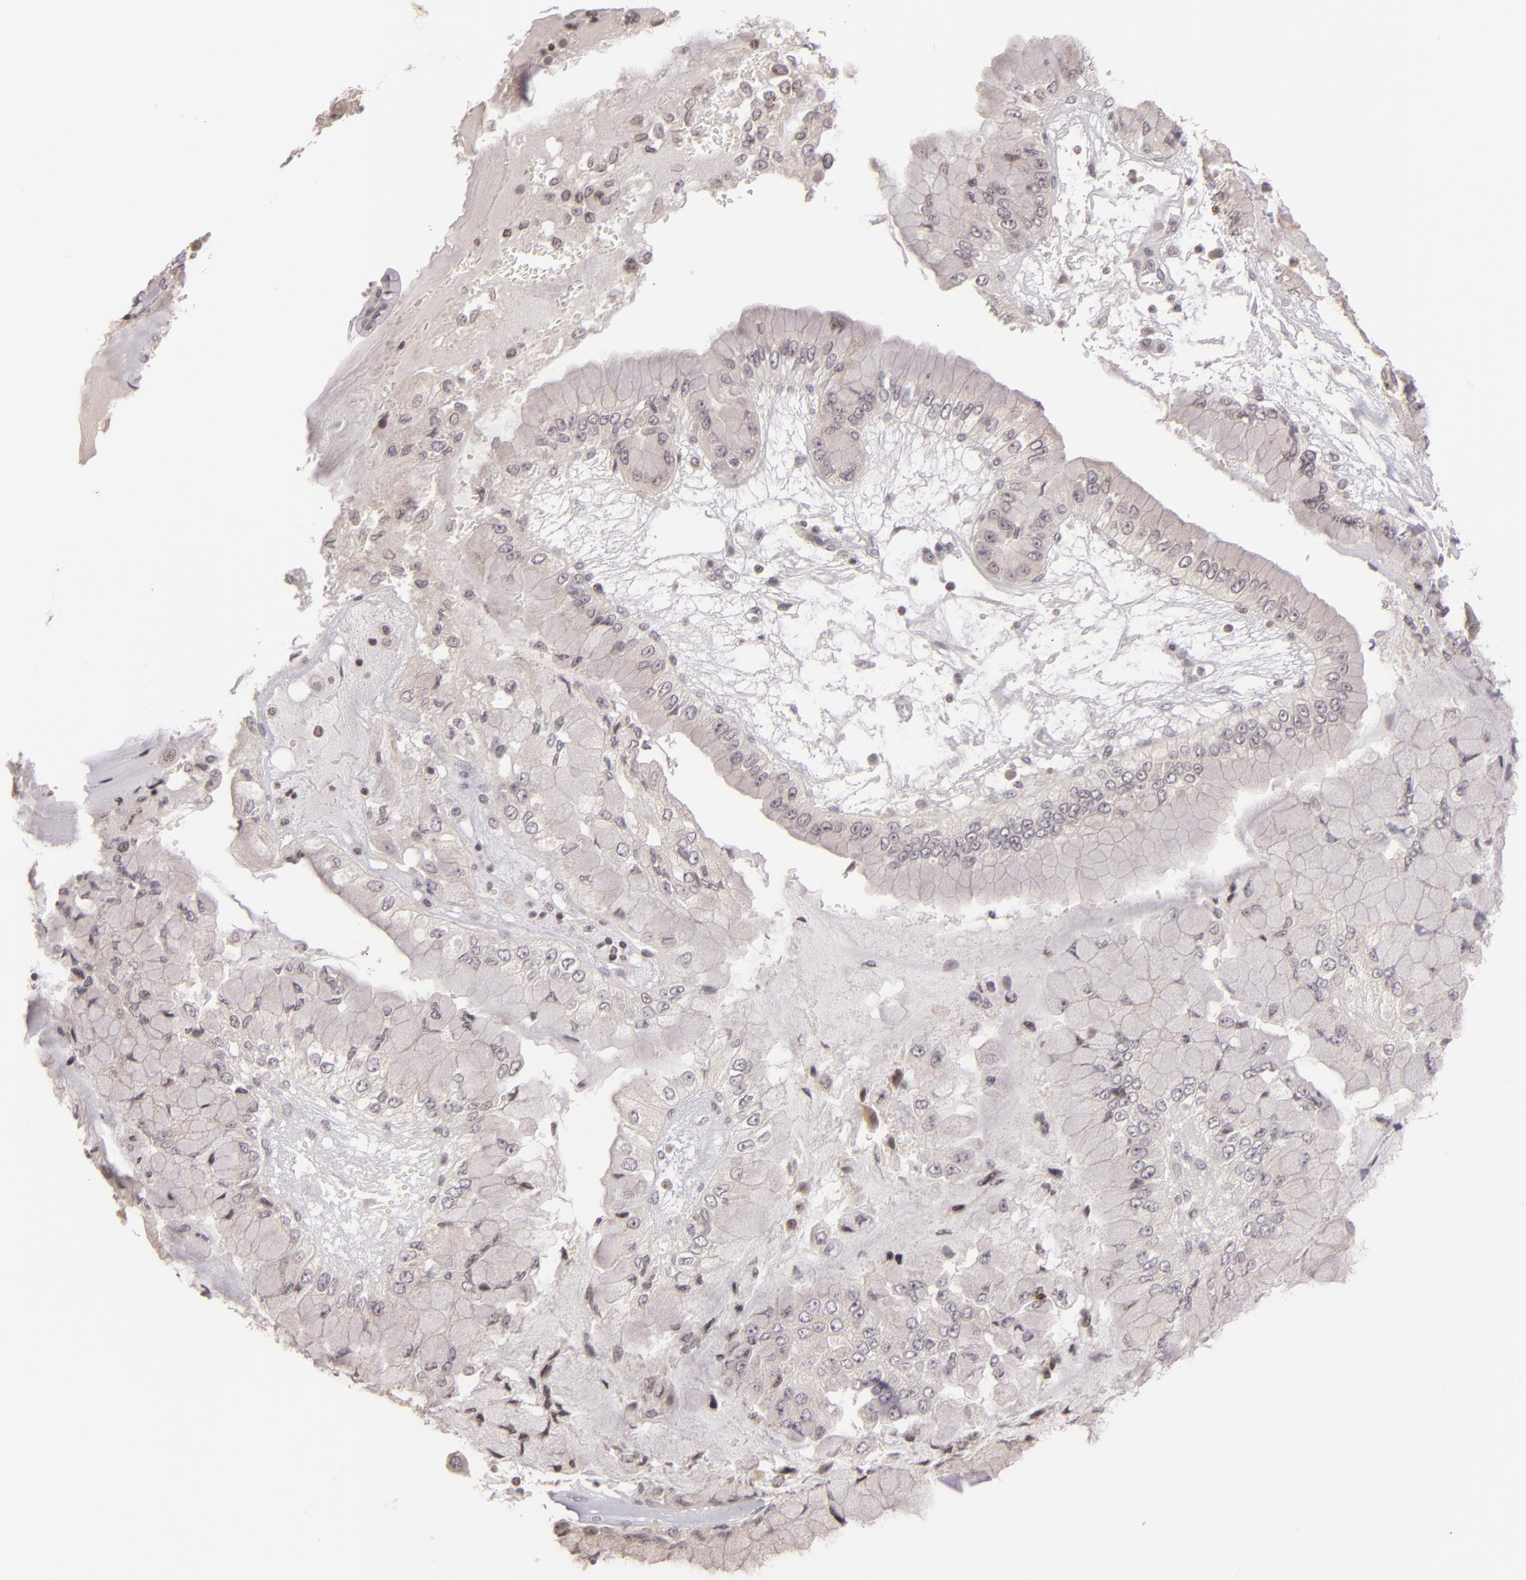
{"staining": {"intensity": "negative", "quantity": "none", "location": "none"}, "tissue": "liver cancer", "cell_type": "Tumor cells", "image_type": "cancer", "snomed": [{"axis": "morphology", "description": "Cholangiocarcinoma"}, {"axis": "topography", "description": "Liver"}], "caption": "Cholangiocarcinoma (liver) stained for a protein using immunohistochemistry (IHC) reveals no staining tumor cells.", "gene": "AKAP6", "patient": {"sex": "female", "age": 79}}